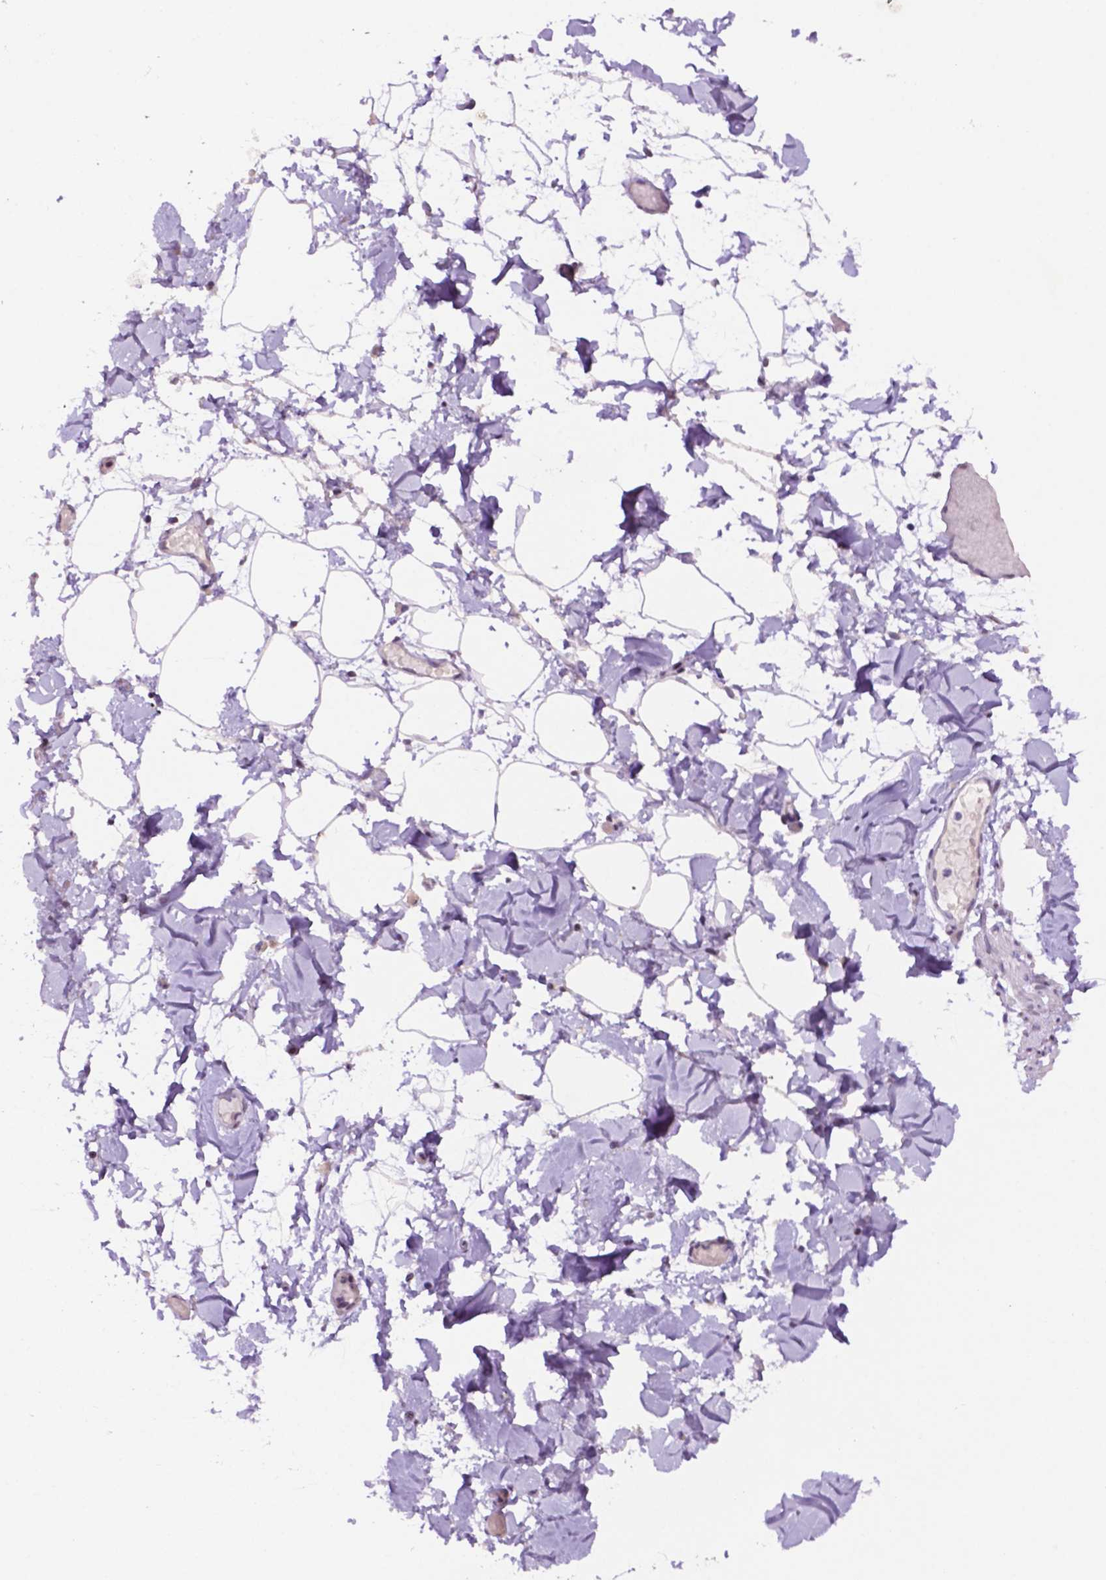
{"staining": {"intensity": "weak", "quantity": "25%-75%", "location": "nuclear"}, "tissue": "adipose tissue", "cell_type": "Adipocytes", "image_type": "normal", "snomed": [{"axis": "morphology", "description": "Normal tissue, NOS"}, {"axis": "topography", "description": "Gallbladder"}, {"axis": "topography", "description": "Peripheral nerve tissue"}], "caption": "High-magnification brightfield microscopy of normal adipose tissue stained with DAB (3,3'-diaminobenzidine) (brown) and counterstained with hematoxylin (blue). adipocytes exhibit weak nuclear staining is seen in approximately25%-75% of cells.", "gene": "NCOR1", "patient": {"sex": "female", "age": 45}}